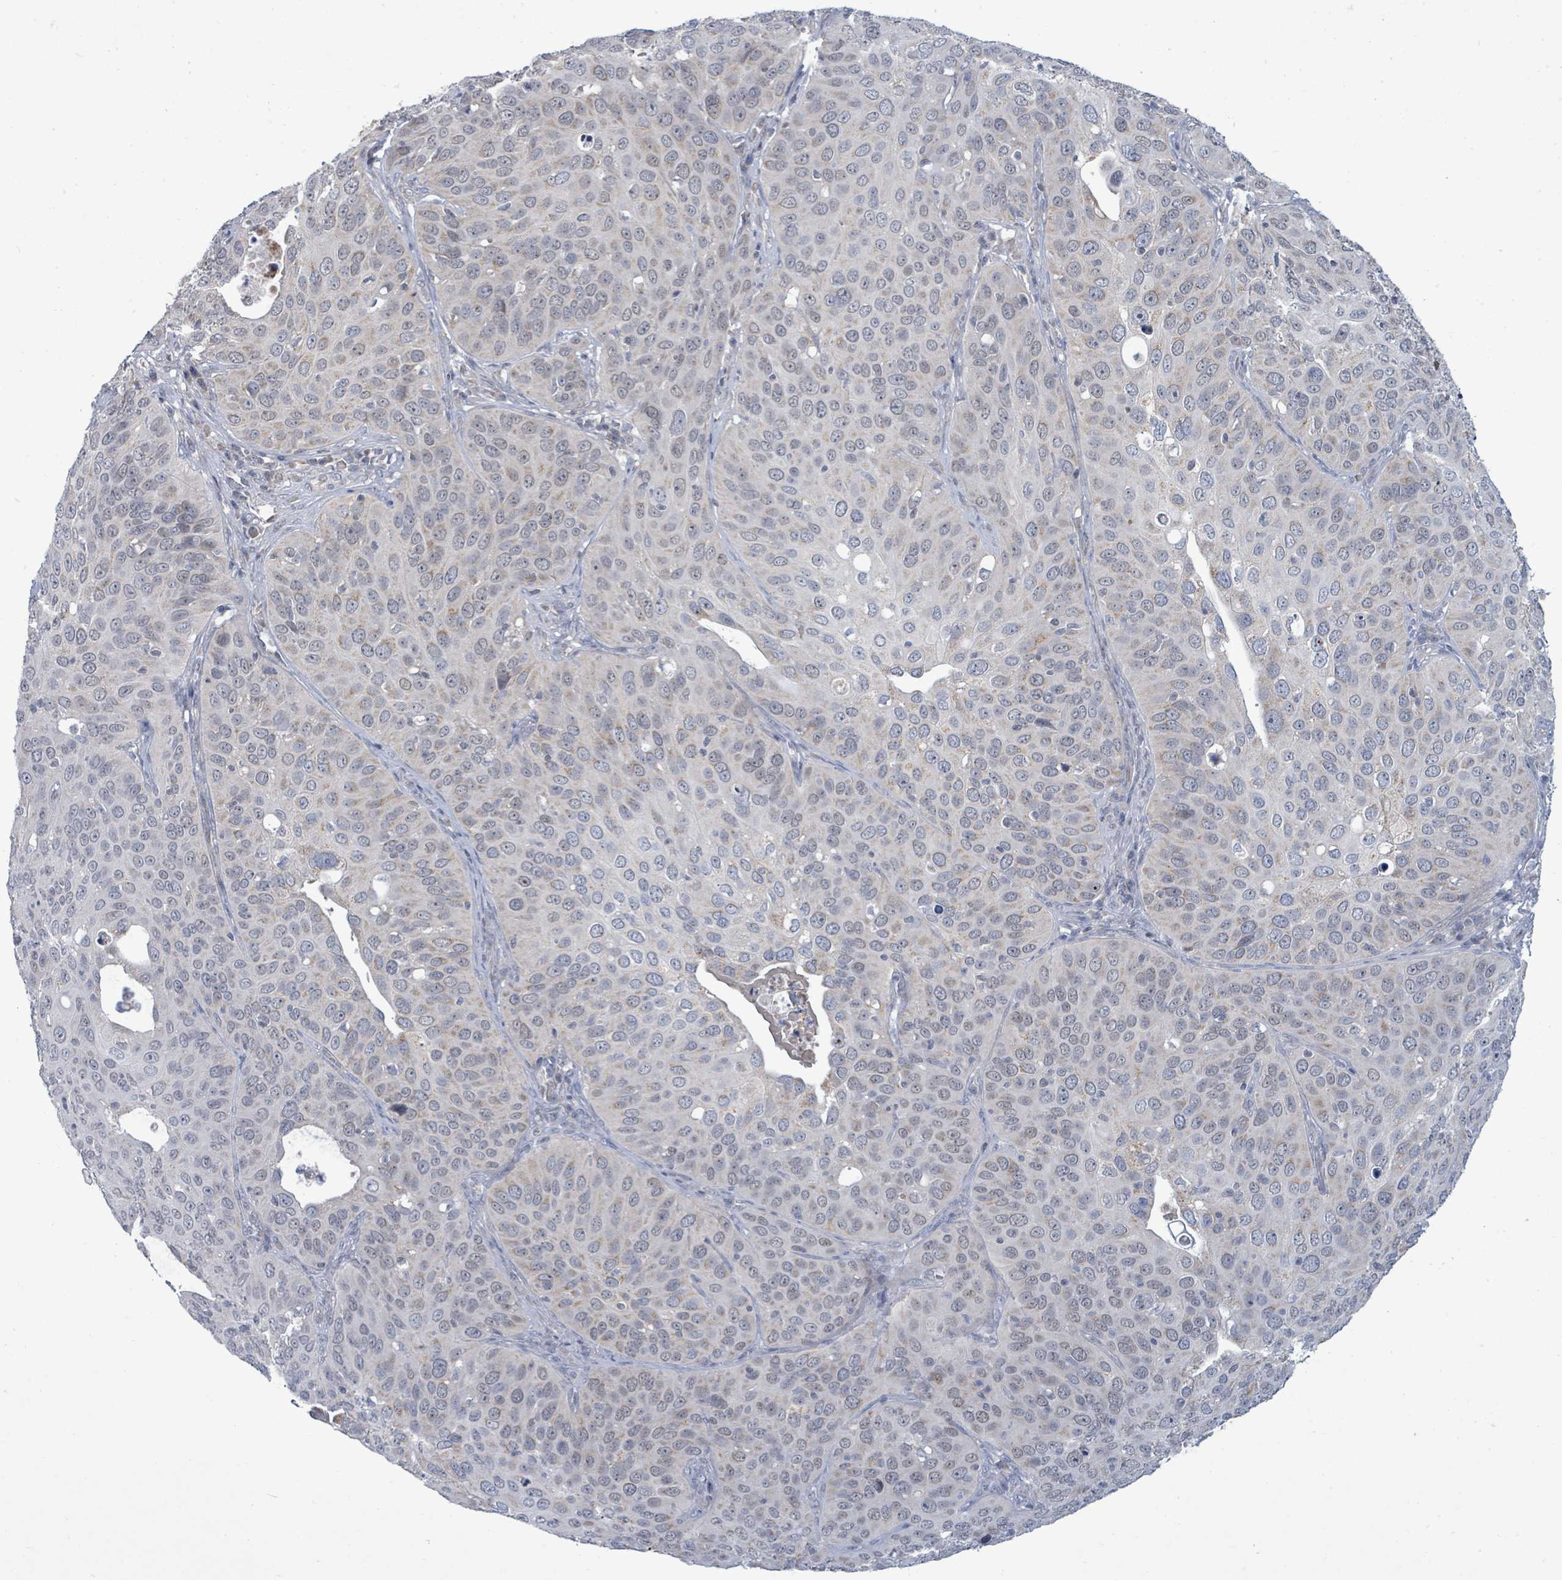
{"staining": {"intensity": "moderate", "quantity": "25%-75%", "location": "nuclear"}, "tissue": "cervical cancer", "cell_type": "Tumor cells", "image_type": "cancer", "snomed": [{"axis": "morphology", "description": "Squamous cell carcinoma, NOS"}, {"axis": "topography", "description": "Cervix"}], "caption": "Tumor cells exhibit medium levels of moderate nuclear staining in about 25%-75% of cells in human squamous cell carcinoma (cervical).", "gene": "ZFPM1", "patient": {"sex": "female", "age": 36}}